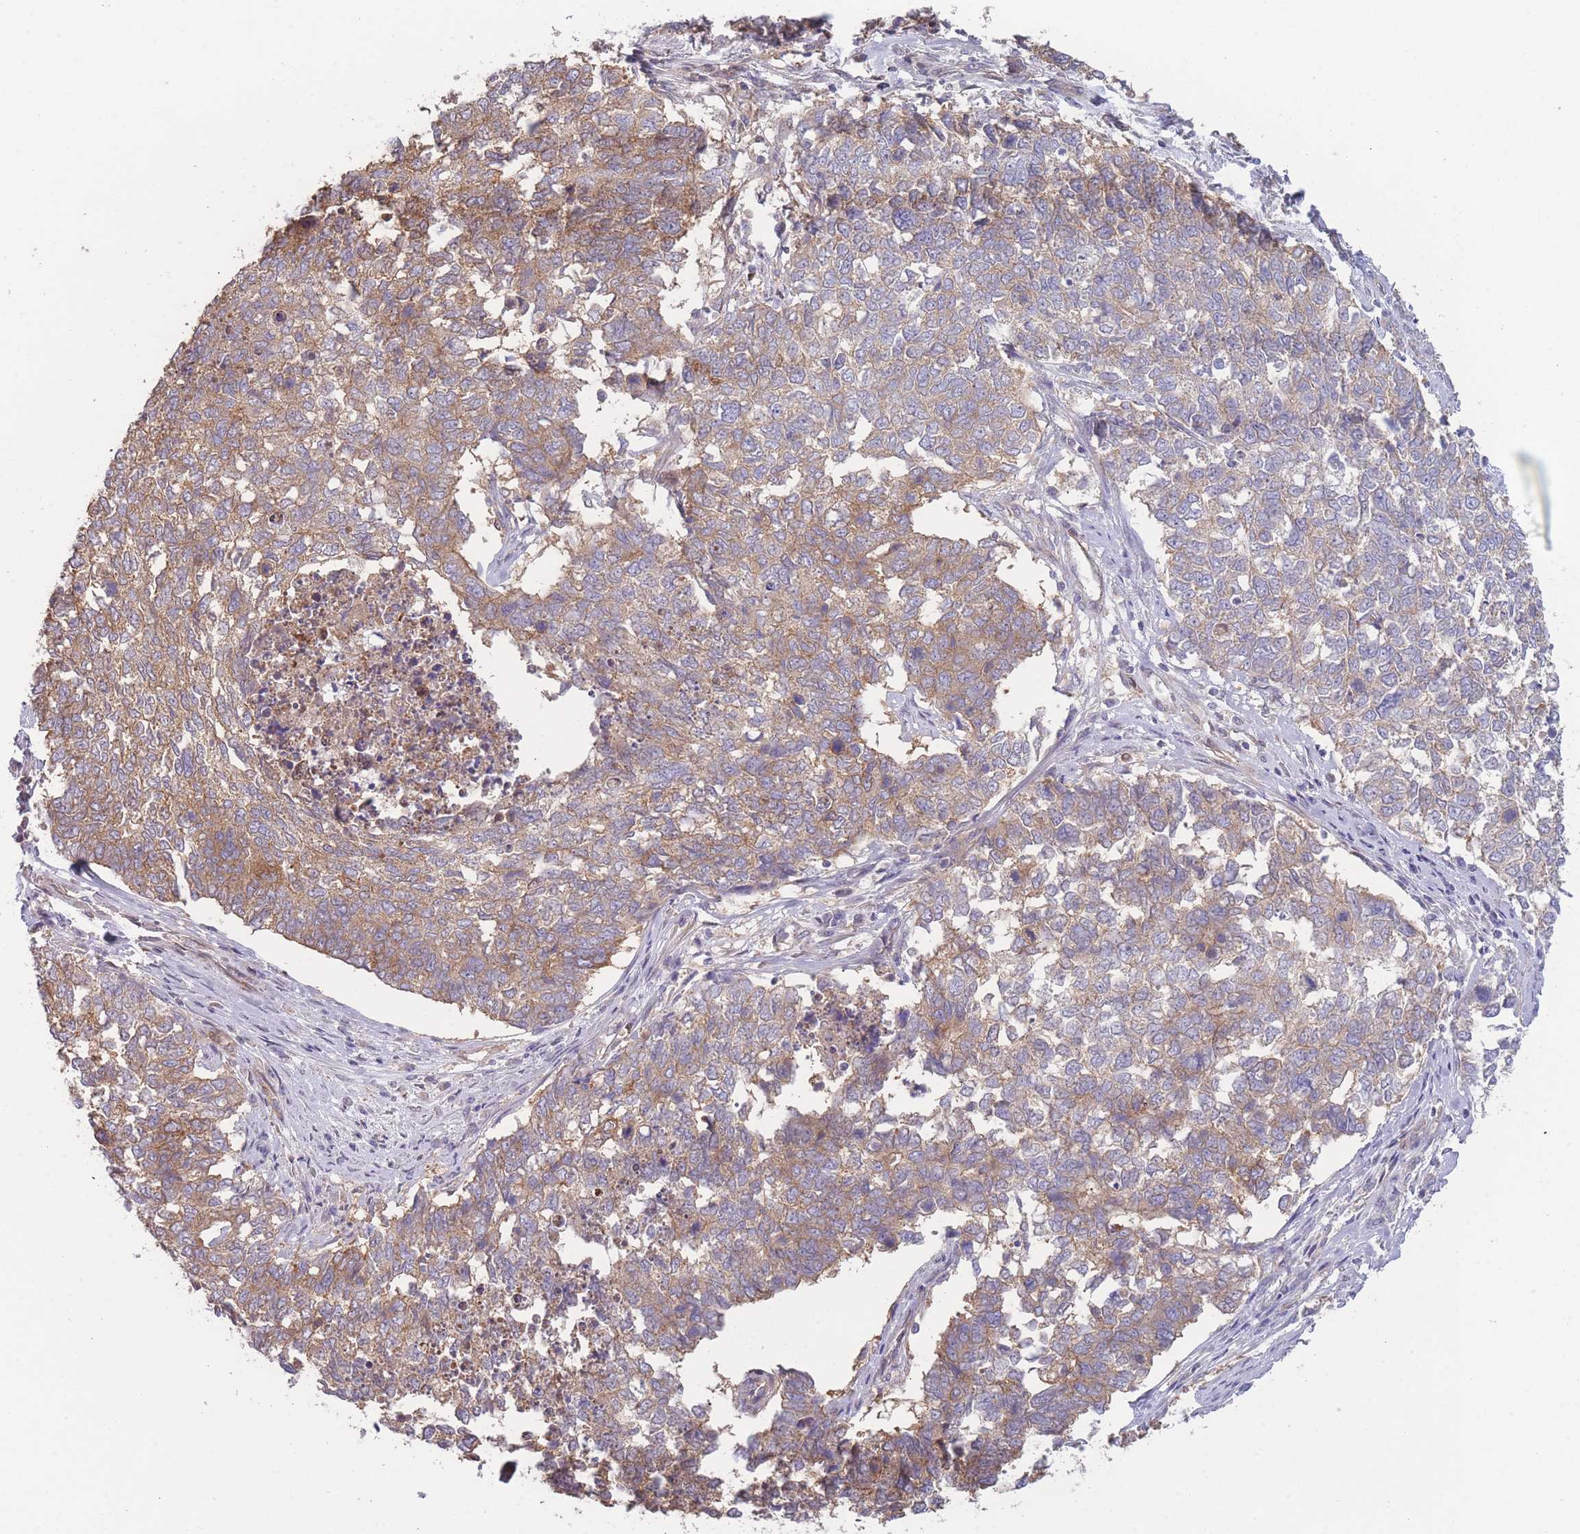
{"staining": {"intensity": "moderate", "quantity": "25%-75%", "location": "cytoplasmic/membranous"}, "tissue": "cervical cancer", "cell_type": "Tumor cells", "image_type": "cancer", "snomed": [{"axis": "morphology", "description": "Squamous cell carcinoma, NOS"}, {"axis": "topography", "description": "Cervix"}], "caption": "Immunohistochemistry image of cervical cancer (squamous cell carcinoma) stained for a protein (brown), which shows medium levels of moderate cytoplasmic/membranous expression in about 25%-75% of tumor cells.", "gene": "STEAP3", "patient": {"sex": "female", "age": 63}}